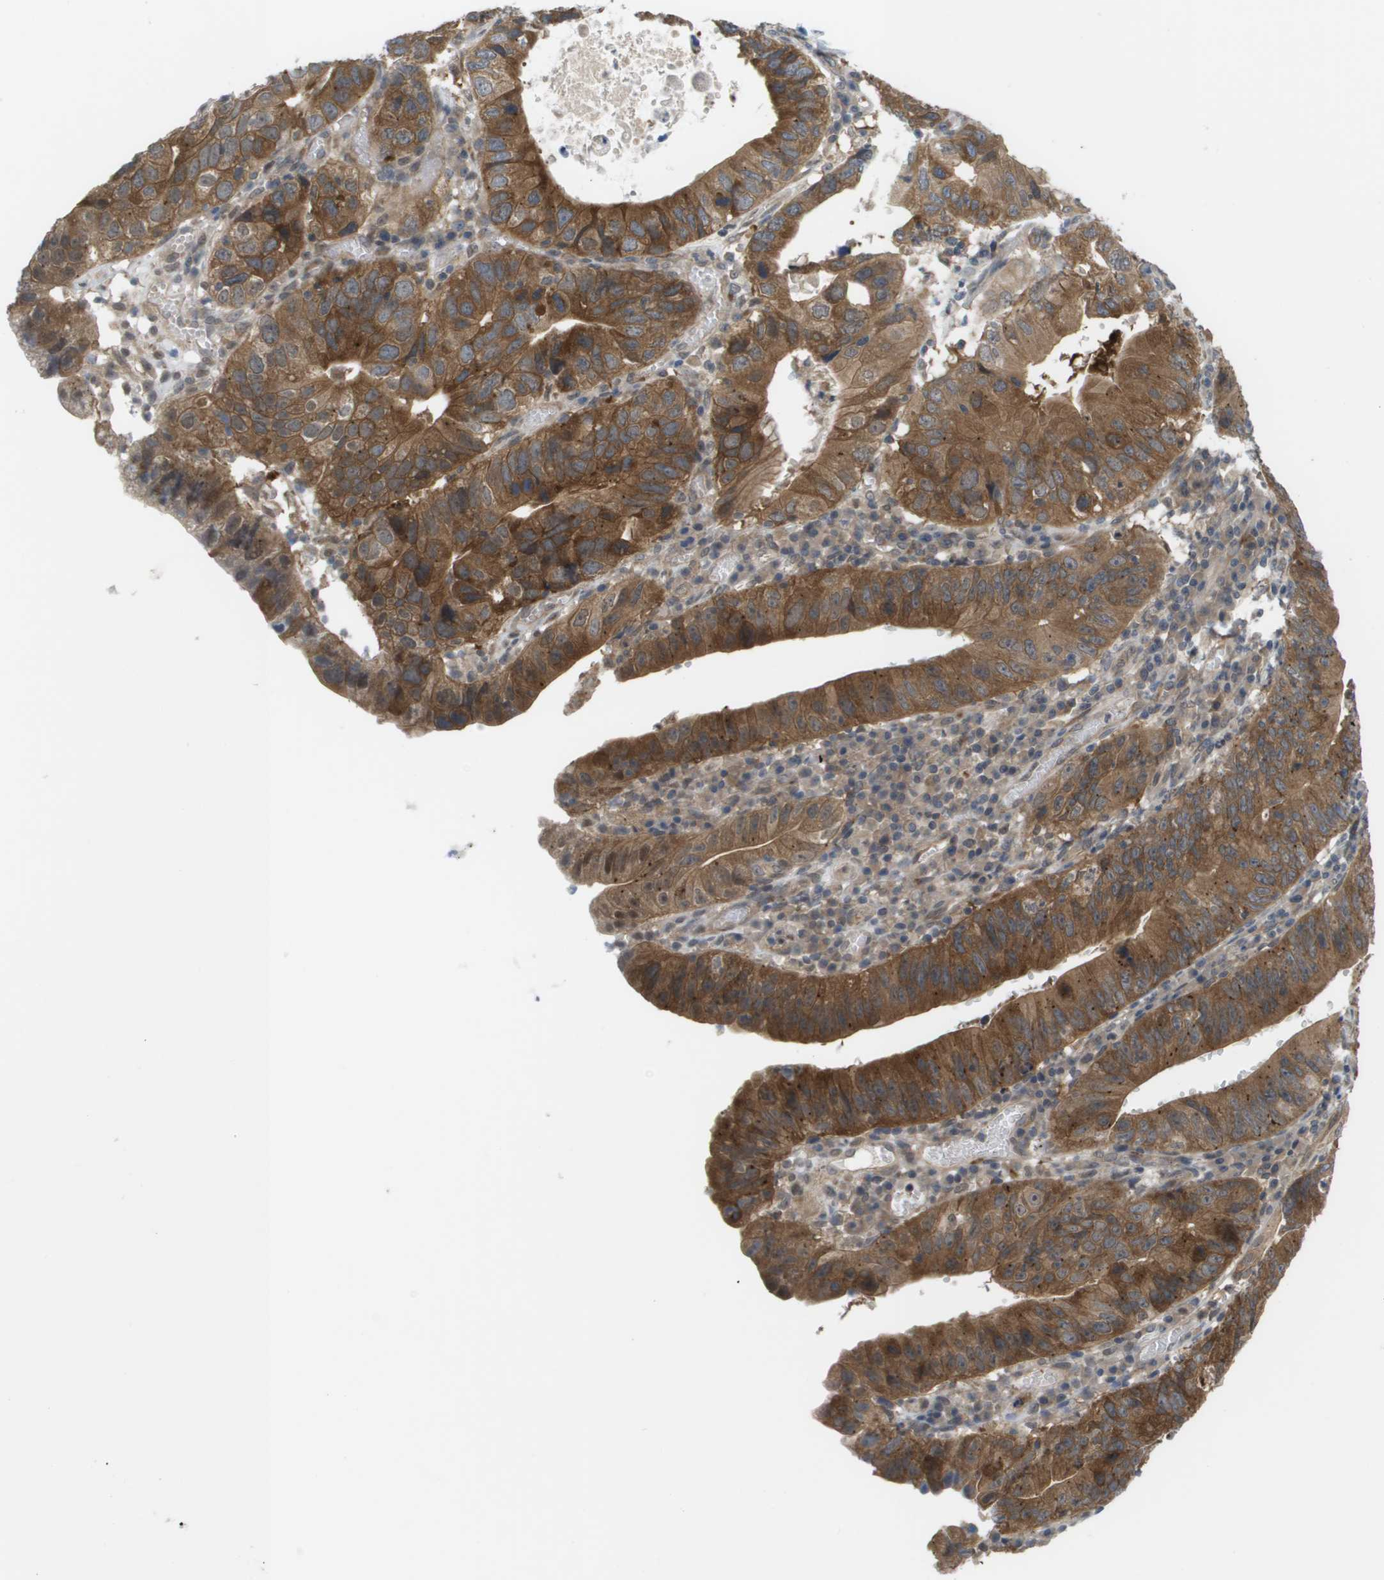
{"staining": {"intensity": "strong", "quantity": "25%-75%", "location": "cytoplasmic/membranous"}, "tissue": "stomach cancer", "cell_type": "Tumor cells", "image_type": "cancer", "snomed": [{"axis": "morphology", "description": "Adenocarcinoma, NOS"}, {"axis": "topography", "description": "Stomach"}], "caption": "Human stomach cancer stained with a protein marker displays strong staining in tumor cells.", "gene": "CTPS2", "patient": {"sex": "male", "age": 59}}